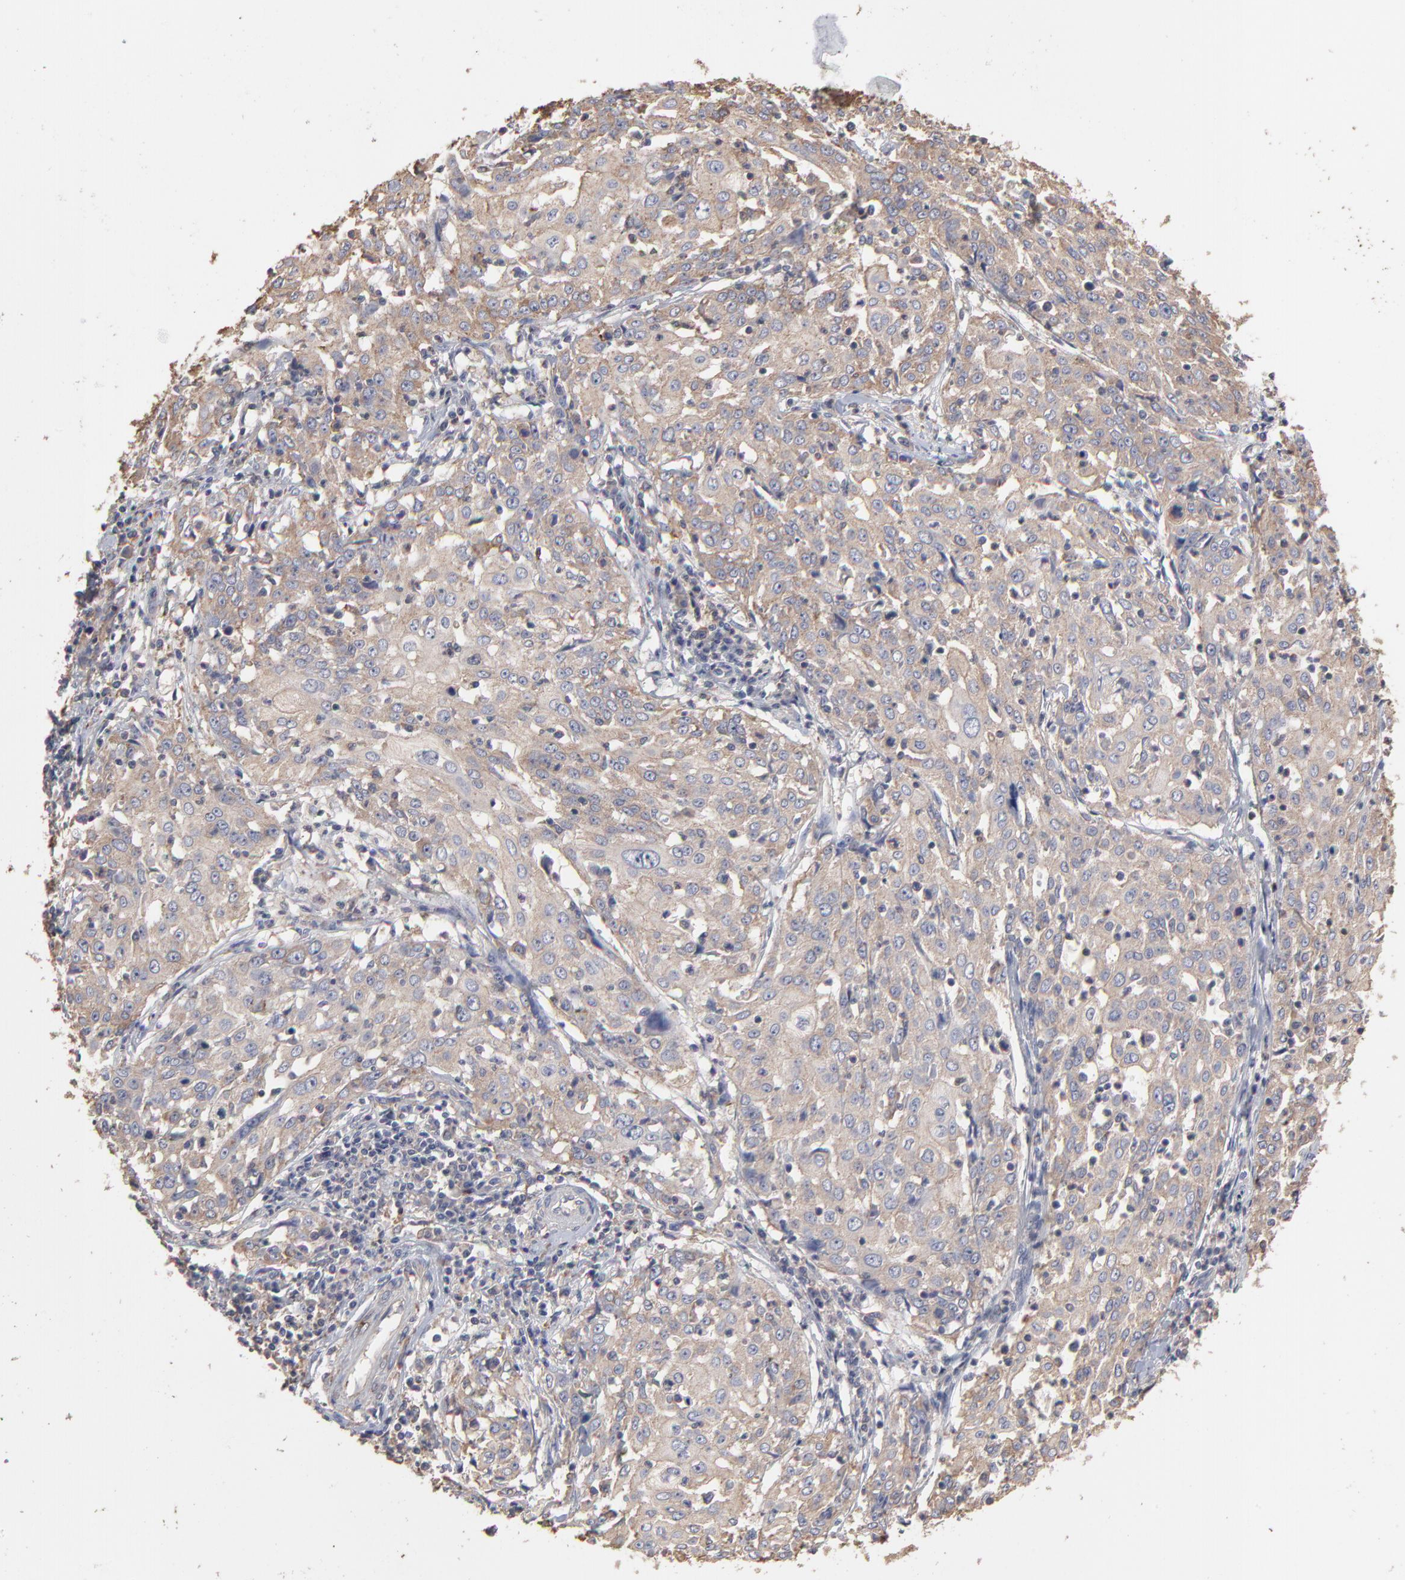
{"staining": {"intensity": "weak", "quantity": ">75%", "location": "cytoplasmic/membranous"}, "tissue": "cervical cancer", "cell_type": "Tumor cells", "image_type": "cancer", "snomed": [{"axis": "morphology", "description": "Squamous cell carcinoma, NOS"}, {"axis": "topography", "description": "Cervix"}], "caption": "IHC (DAB (3,3'-diaminobenzidine)) staining of human cervical cancer exhibits weak cytoplasmic/membranous protein expression in about >75% of tumor cells.", "gene": "TANGO2", "patient": {"sex": "female", "age": 39}}